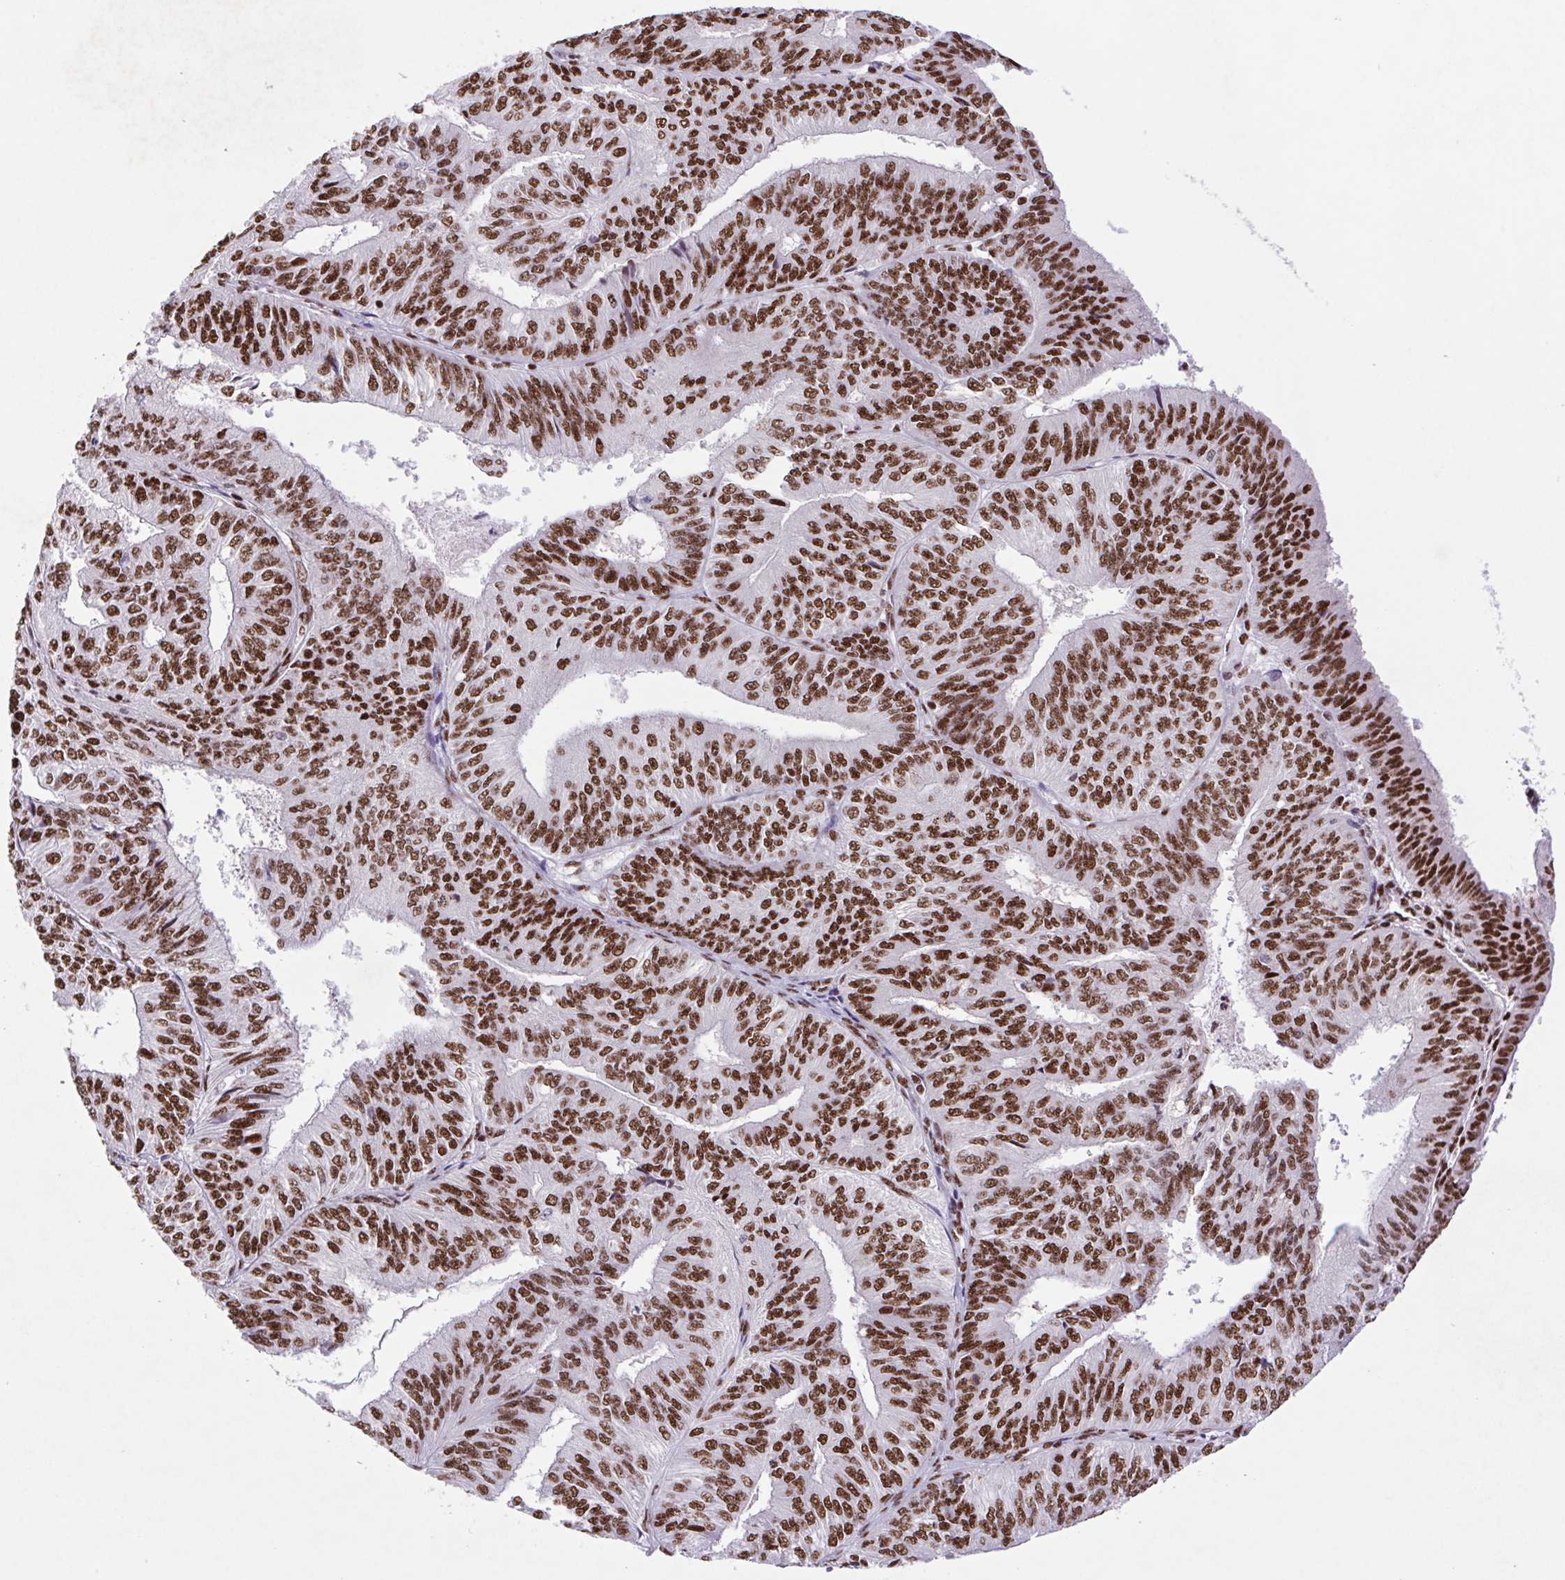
{"staining": {"intensity": "strong", "quantity": ">75%", "location": "nuclear"}, "tissue": "endometrial cancer", "cell_type": "Tumor cells", "image_type": "cancer", "snomed": [{"axis": "morphology", "description": "Adenocarcinoma, NOS"}, {"axis": "topography", "description": "Endometrium"}], "caption": "Adenocarcinoma (endometrial) stained with a protein marker displays strong staining in tumor cells.", "gene": "LDLRAD4", "patient": {"sex": "female", "age": 58}}